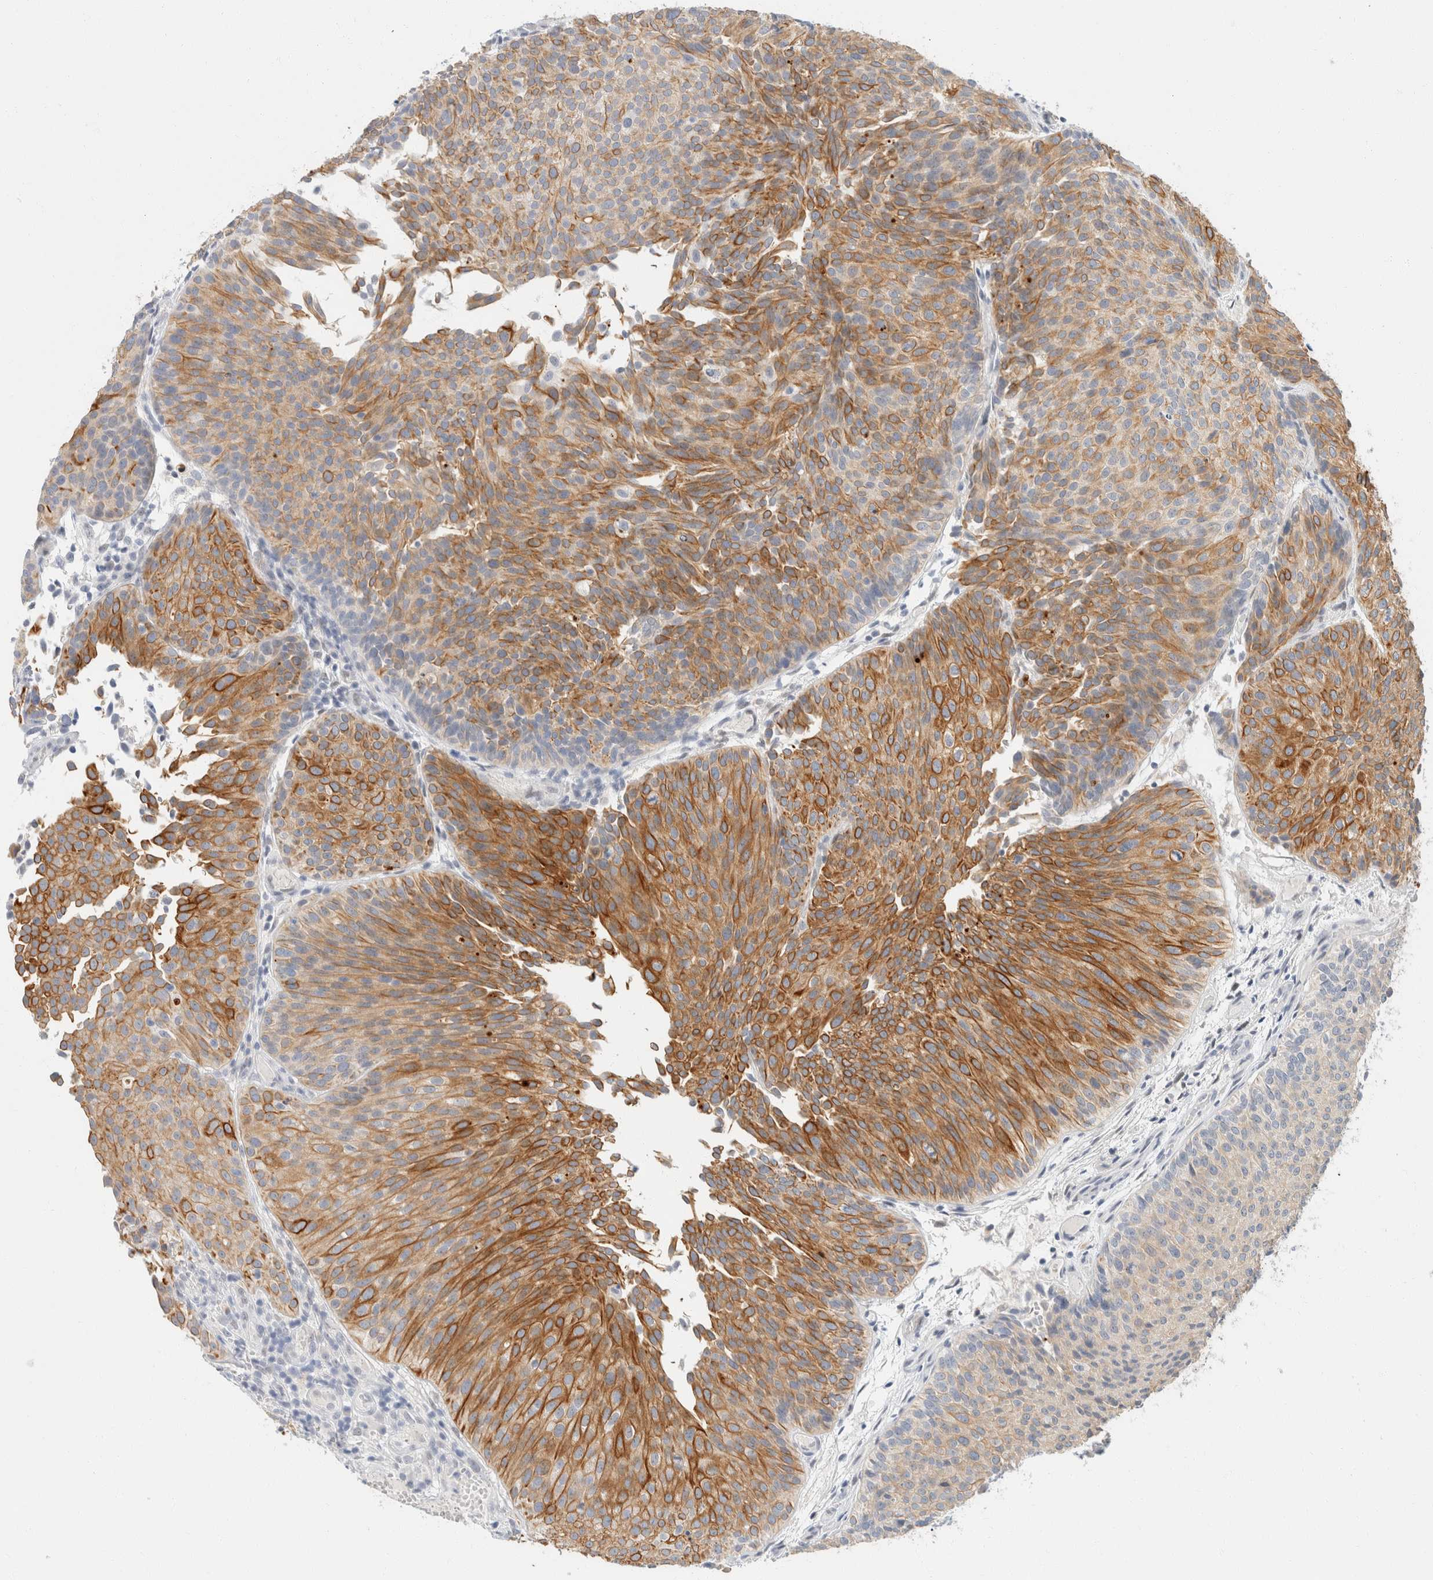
{"staining": {"intensity": "moderate", "quantity": ">75%", "location": "cytoplasmic/membranous"}, "tissue": "urothelial cancer", "cell_type": "Tumor cells", "image_type": "cancer", "snomed": [{"axis": "morphology", "description": "Urothelial carcinoma, Low grade"}, {"axis": "topography", "description": "Urinary bladder"}], "caption": "Immunohistochemistry (IHC) (DAB) staining of urothelial cancer exhibits moderate cytoplasmic/membranous protein staining in approximately >75% of tumor cells.", "gene": "KRT20", "patient": {"sex": "male", "age": 86}}